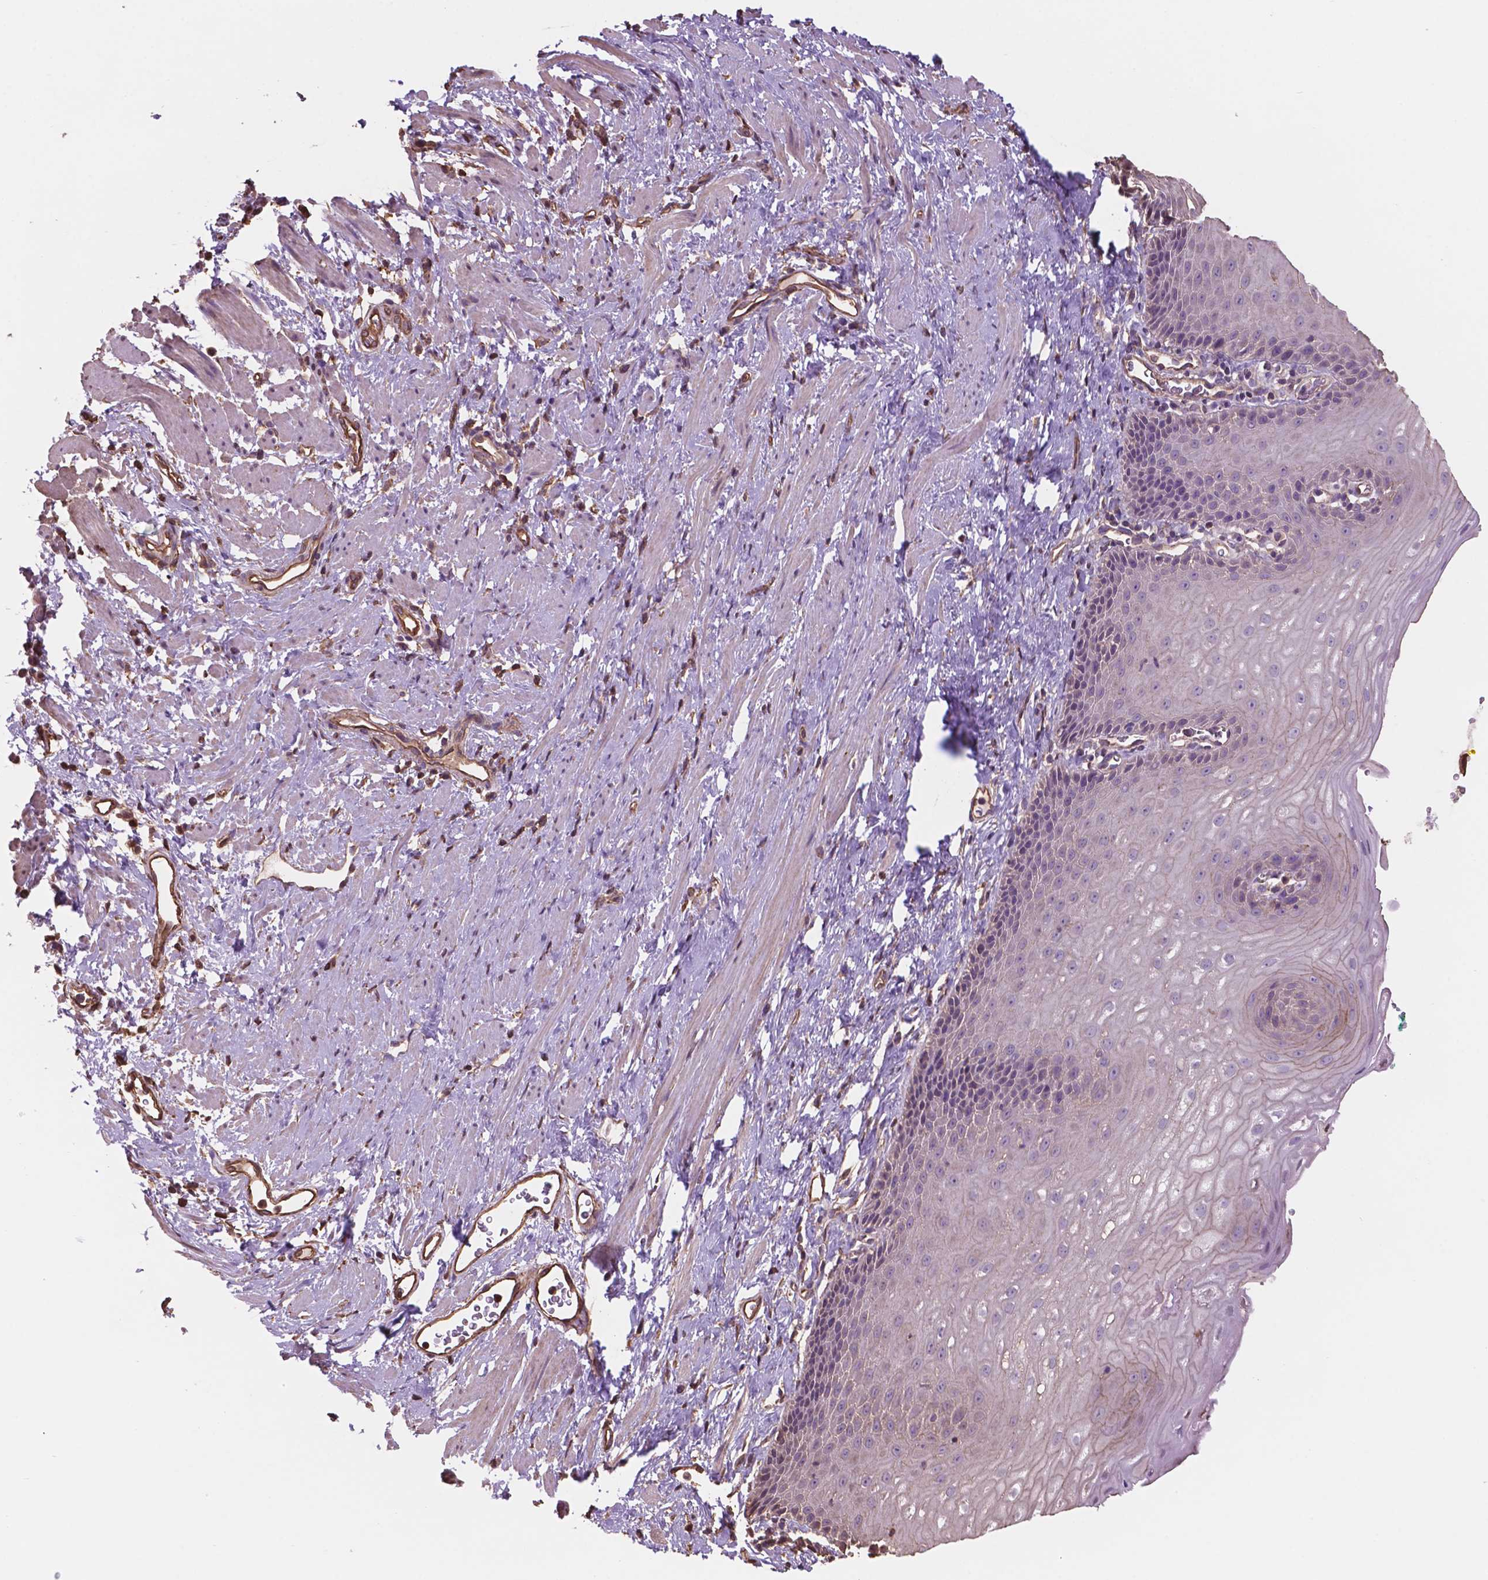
{"staining": {"intensity": "weak", "quantity": "<25%", "location": "cytoplasmic/membranous"}, "tissue": "esophagus", "cell_type": "Squamous epithelial cells", "image_type": "normal", "snomed": [{"axis": "morphology", "description": "Normal tissue, NOS"}, {"axis": "topography", "description": "Esophagus"}], "caption": "Immunohistochemistry (IHC) of benign esophagus displays no staining in squamous epithelial cells.", "gene": "NIPA2", "patient": {"sex": "male", "age": 64}}